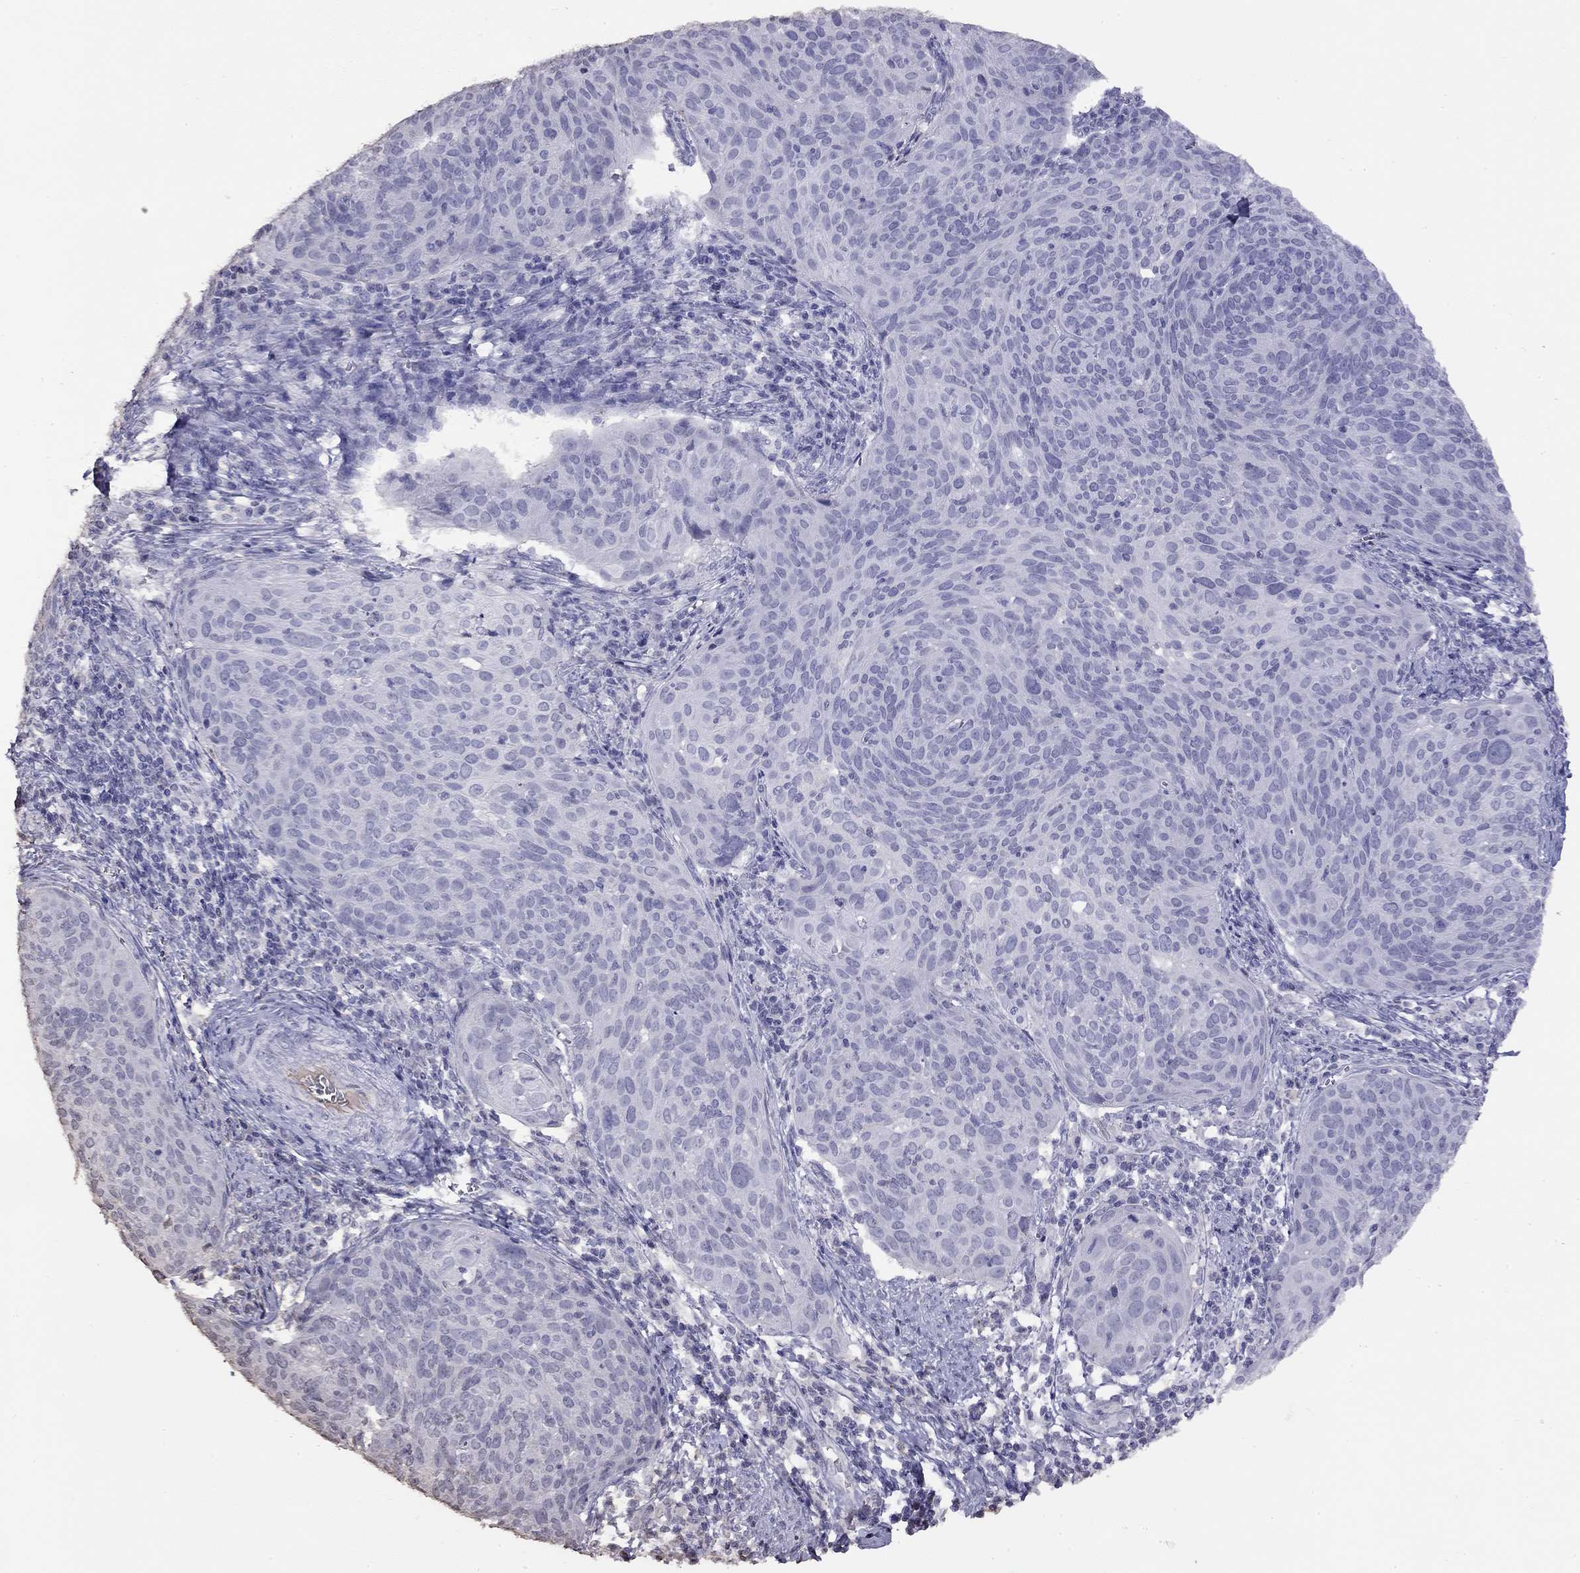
{"staining": {"intensity": "negative", "quantity": "none", "location": "none"}, "tissue": "cervical cancer", "cell_type": "Tumor cells", "image_type": "cancer", "snomed": [{"axis": "morphology", "description": "Squamous cell carcinoma, NOS"}, {"axis": "topography", "description": "Cervix"}], "caption": "An image of human cervical squamous cell carcinoma is negative for staining in tumor cells.", "gene": "SUN3", "patient": {"sex": "female", "age": 39}}